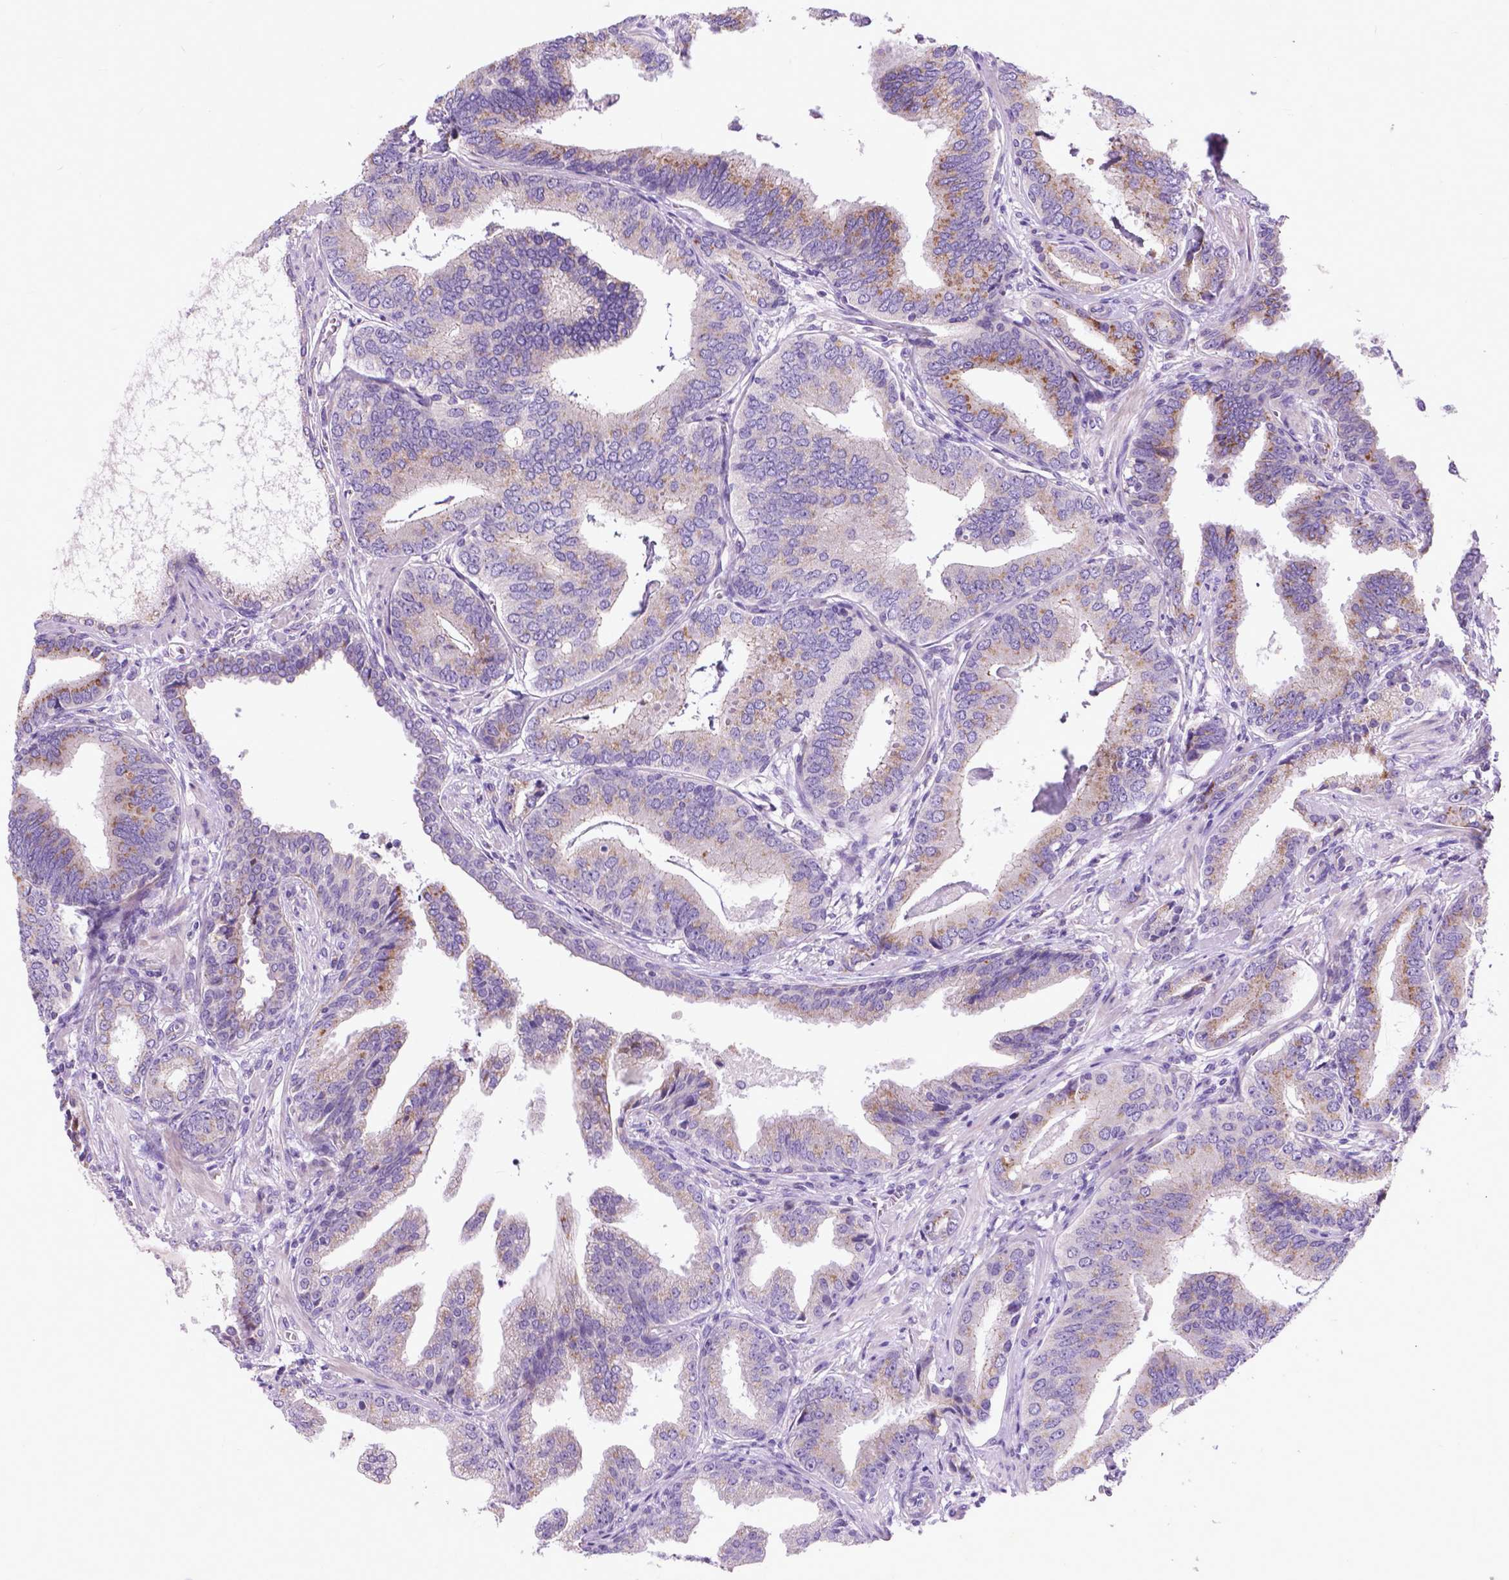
{"staining": {"intensity": "moderate", "quantity": "<25%", "location": "cytoplasmic/membranous"}, "tissue": "prostate cancer", "cell_type": "Tumor cells", "image_type": "cancer", "snomed": [{"axis": "morphology", "description": "Adenocarcinoma, NOS"}, {"axis": "topography", "description": "Prostate"}], "caption": "Adenocarcinoma (prostate) tissue shows moderate cytoplasmic/membranous staining in about <25% of tumor cells", "gene": "ATG4D", "patient": {"sex": "male", "age": 64}}